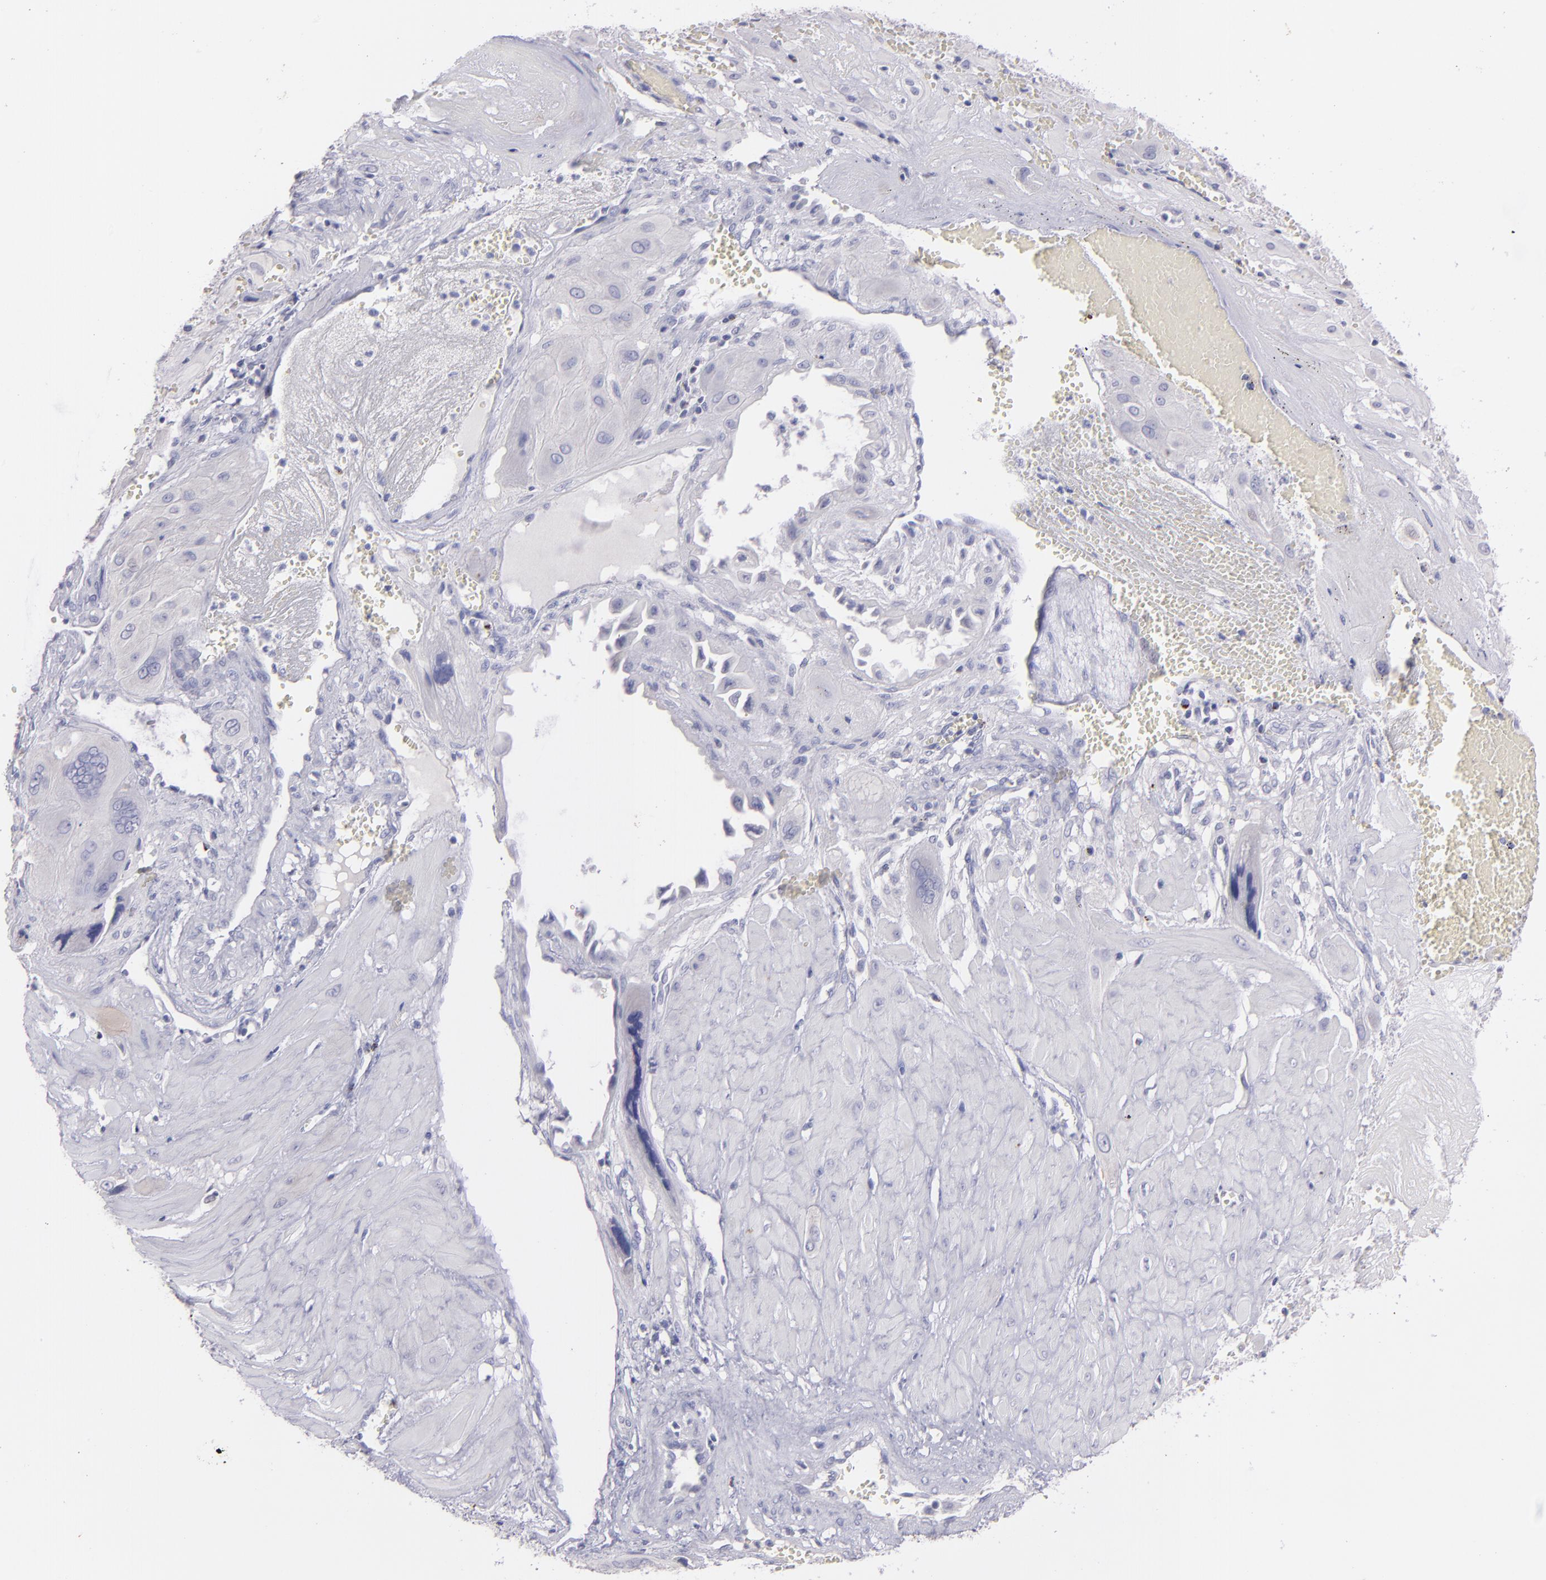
{"staining": {"intensity": "negative", "quantity": "none", "location": "none"}, "tissue": "cervical cancer", "cell_type": "Tumor cells", "image_type": "cancer", "snomed": [{"axis": "morphology", "description": "Squamous cell carcinoma, NOS"}, {"axis": "topography", "description": "Cervix"}], "caption": "An immunohistochemistry (IHC) micrograph of cervical cancer (squamous cell carcinoma) is shown. There is no staining in tumor cells of cervical cancer (squamous cell carcinoma).", "gene": "SNAP25", "patient": {"sex": "female", "age": 34}}